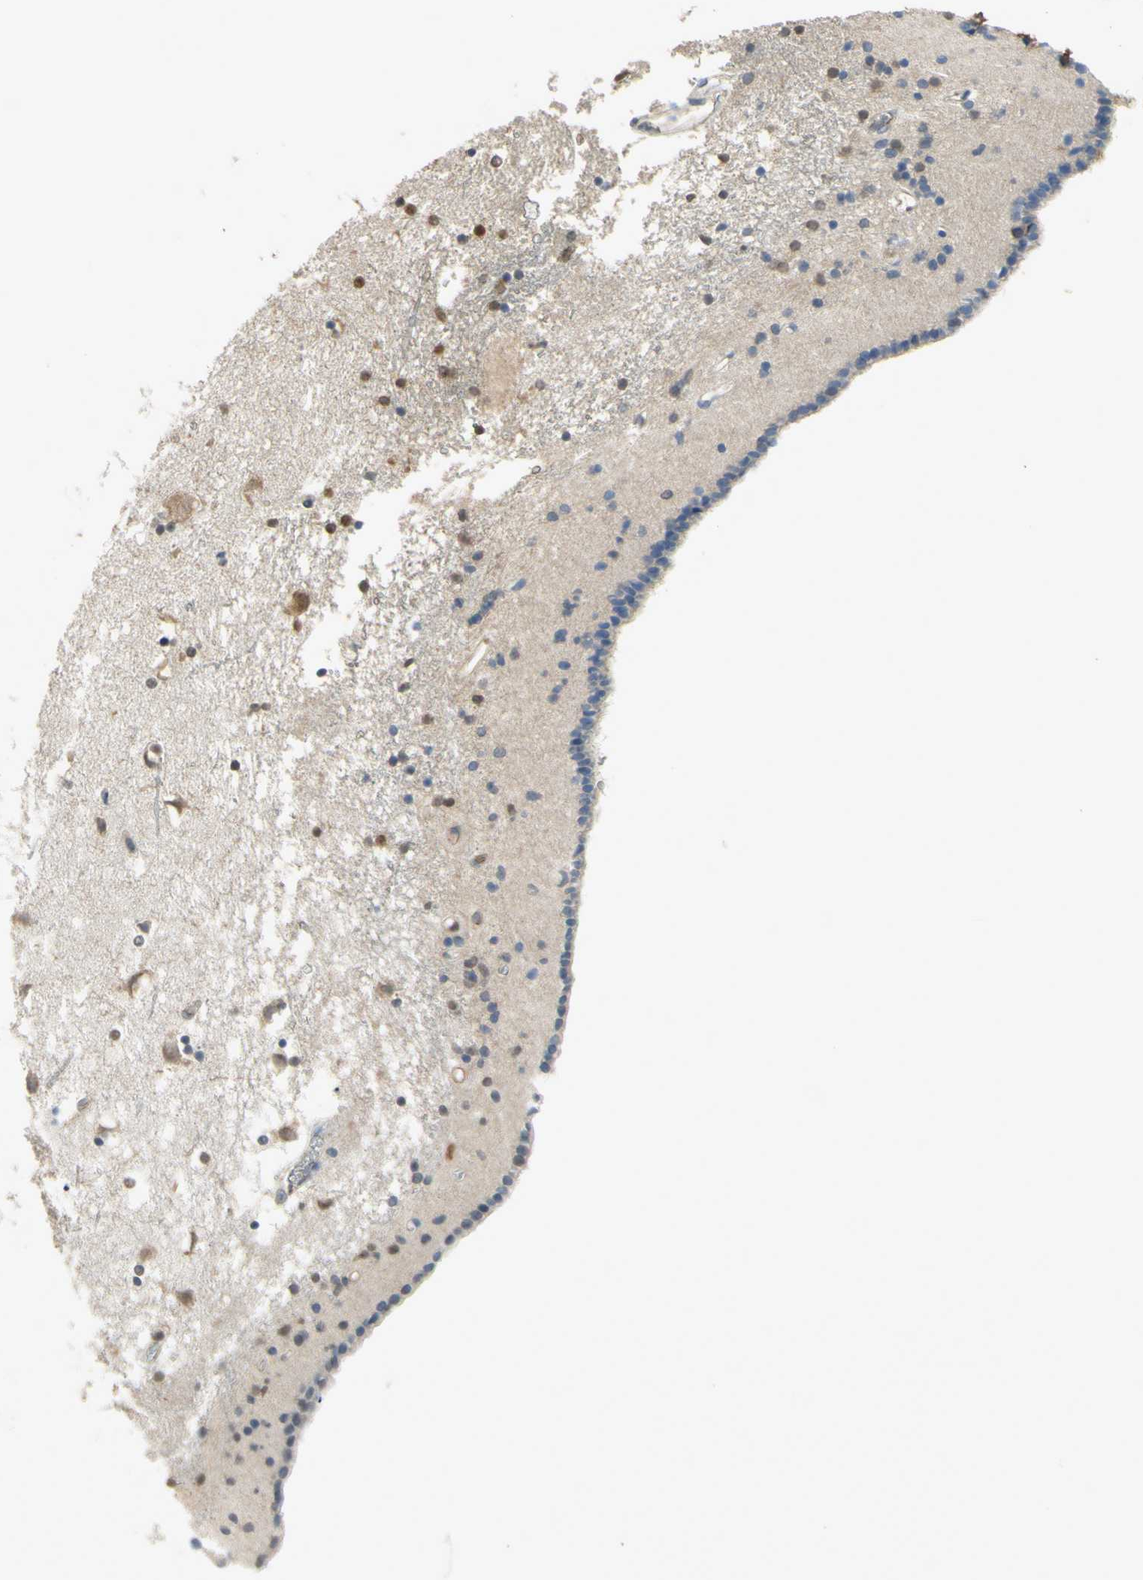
{"staining": {"intensity": "moderate", "quantity": "<25%", "location": "cytoplasmic/membranous,nuclear"}, "tissue": "caudate", "cell_type": "Glial cells", "image_type": "normal", "snomed": [{"axis": "morphology", "description": "Normal tissue, NOS"}, {"axis": "topography", "description": "Lateral ventricle wall"}], "caption": "Immunohistochemical staining of normal human caudate shows moderate cytoplasmic/membranous,nuclear protein staining in about <25% of glial cells. The staining was performed using DAB (3,3'-diaminobenzidine), with brown indicating positive protein expression. Nuclei are stained blue with hematoxylin.", "gene": "TIMP2", "patient": {"sex": "male", "age": 45}}